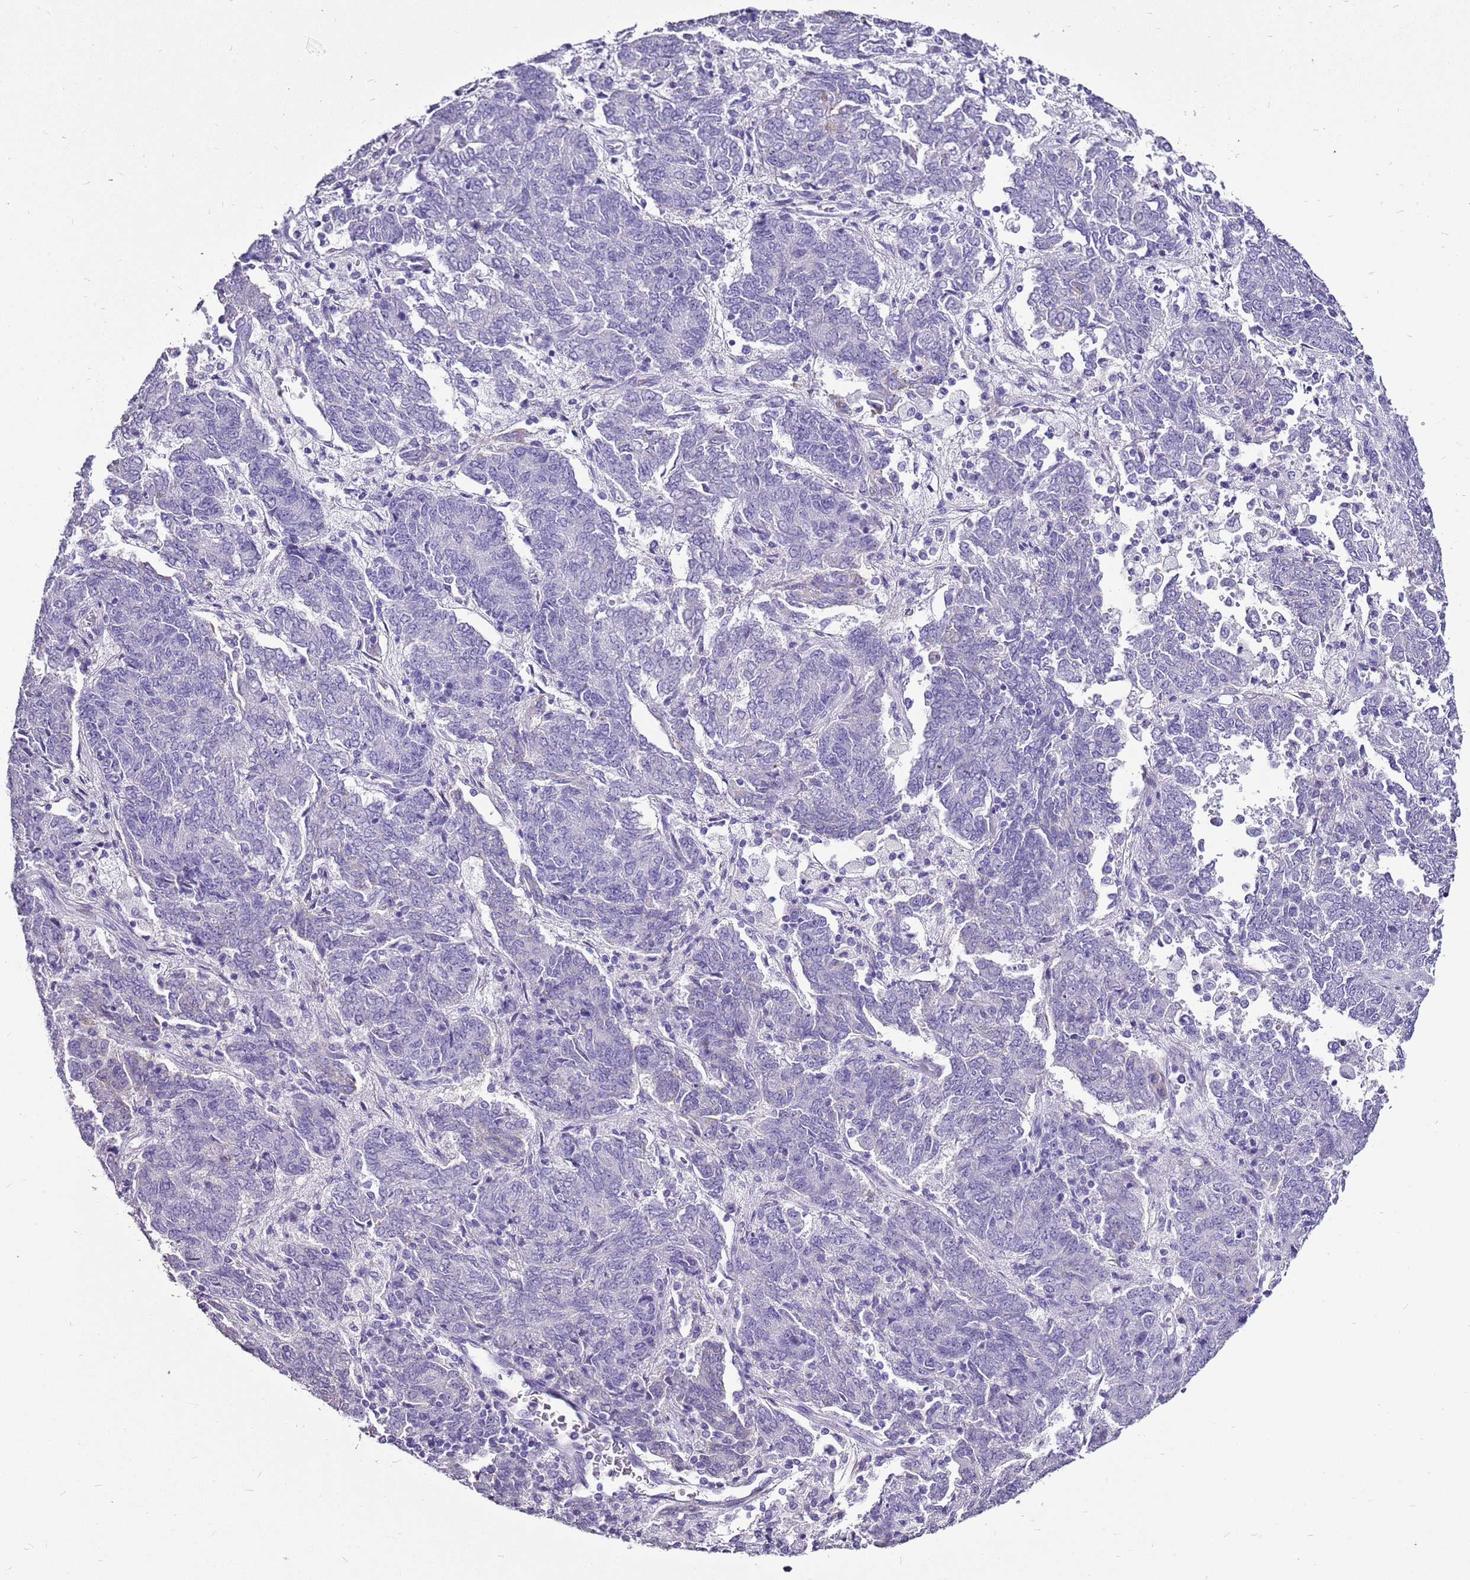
{"staining": {"intensity": "negative", "quantity": "none", "location": "none"}, "tissue": "endometrial cancer", "cell_type": "Tumor cells", "image_type": "cancer", "snomed": [{"axis": "morphology", "description": "Adenocarcinoma, NOS"}, {"axis": "topography", "description": "Endometrium"}], "caption": "Tumor cells are negative for brown protein staining in endometrial cancer.", "gene": "ACSS3", "patient": {"sex": "female", "age": 80}}